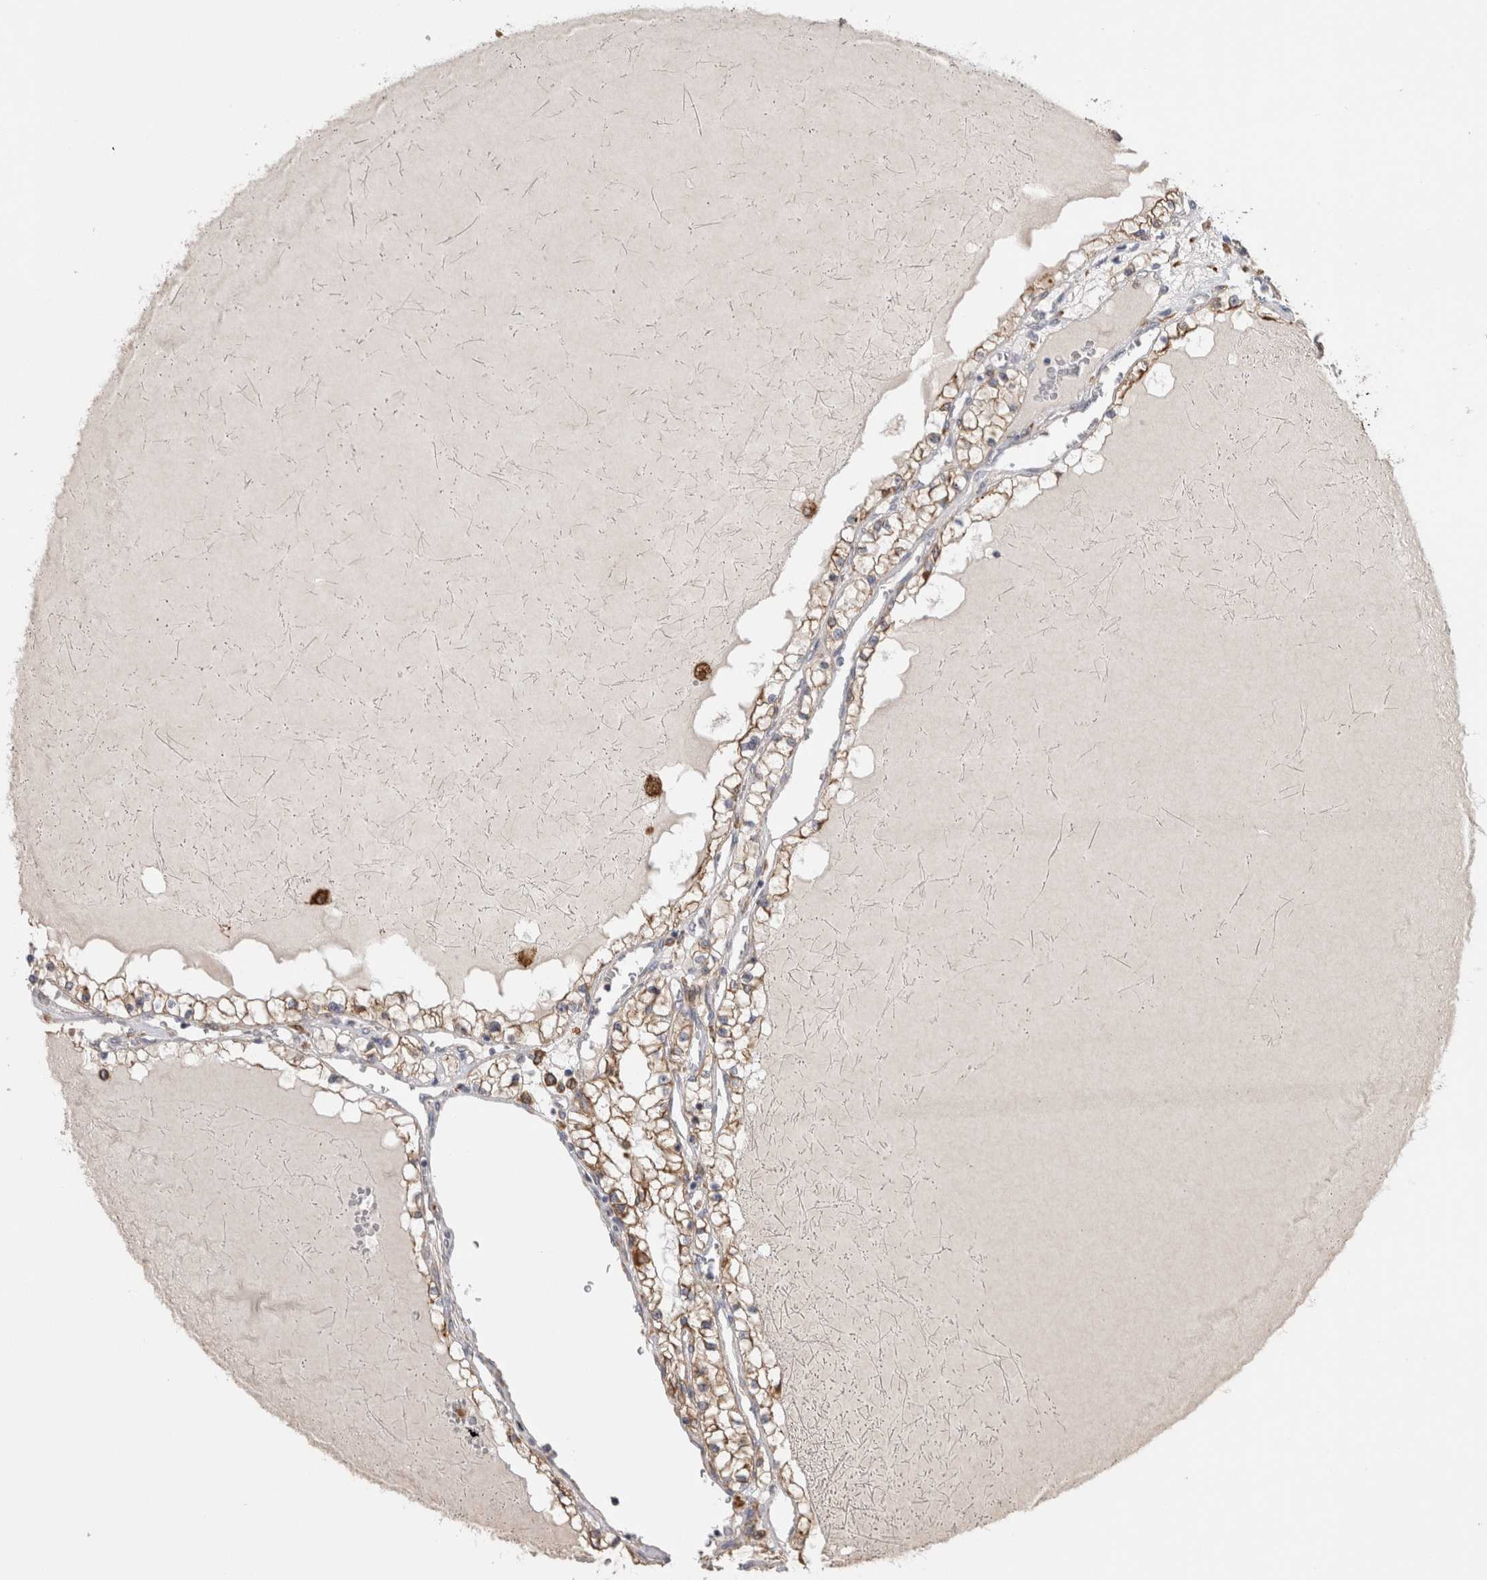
{"staining": {"intensity": "moderate", "quantity": ">75%", "location": "cytoplasmic/membranous"}, "tissue": "renal cancer", "cell_type": "Tumor cells", "image_type": "cancer", "snomed": [{"axis": "morphology", "description": "Adenocarcinoma, NOS"}, {"axis": "topography", "description": "Kidney"}], "caption": "This is an image of IHC staining of renal cancer (adenocarcinoma), which shows moderate expression in the cytoplasmic/membranous of tumor cells.", "gene": "LRPAP1", "patient": {"sex": "male", "age": 68}}